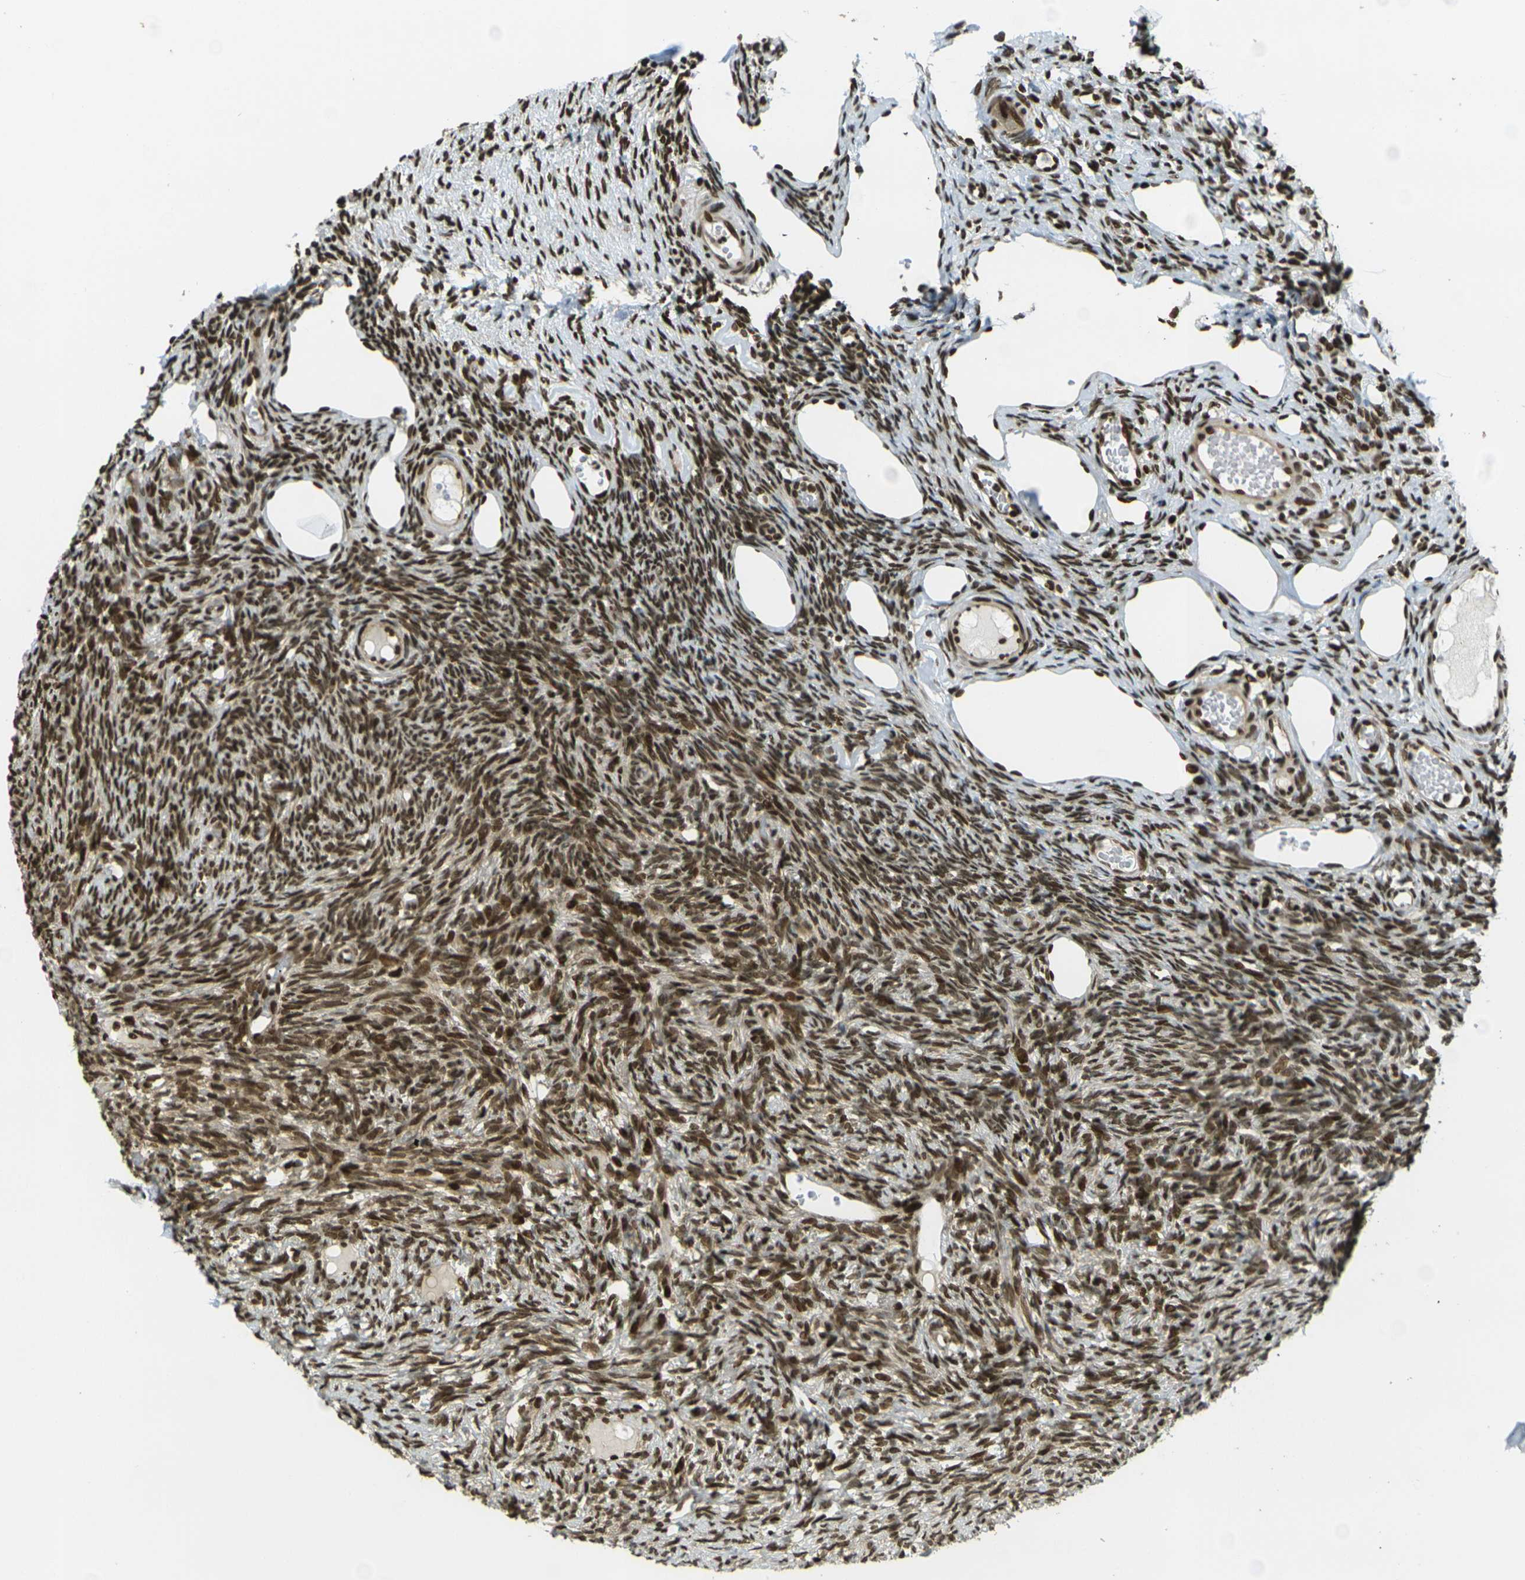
{"staining": {"intensity": "strong", "quantity": ">75%", "location": "nuclear"}, "tissue": "ovary", "cell_type": "Ovarian stroma cells", "image_type": "normal", "snomed": [{"axis": "morphology", "description": "Normal tissue, NOS"}, {"axis": "topography", "description": "Ovary"}], "caption": "Brown immunohistochemical staining in benign human ovary demonstrates strong nuclear staining in about >75% of ovarian stroma cells. The protein of interest is stained brown, and the nuclei are stained in blue (DAB IHC with brightfield microscopy, high magnification).", "gene": "RUVBL2", "patient": {"sex": "female", "age": 33}}